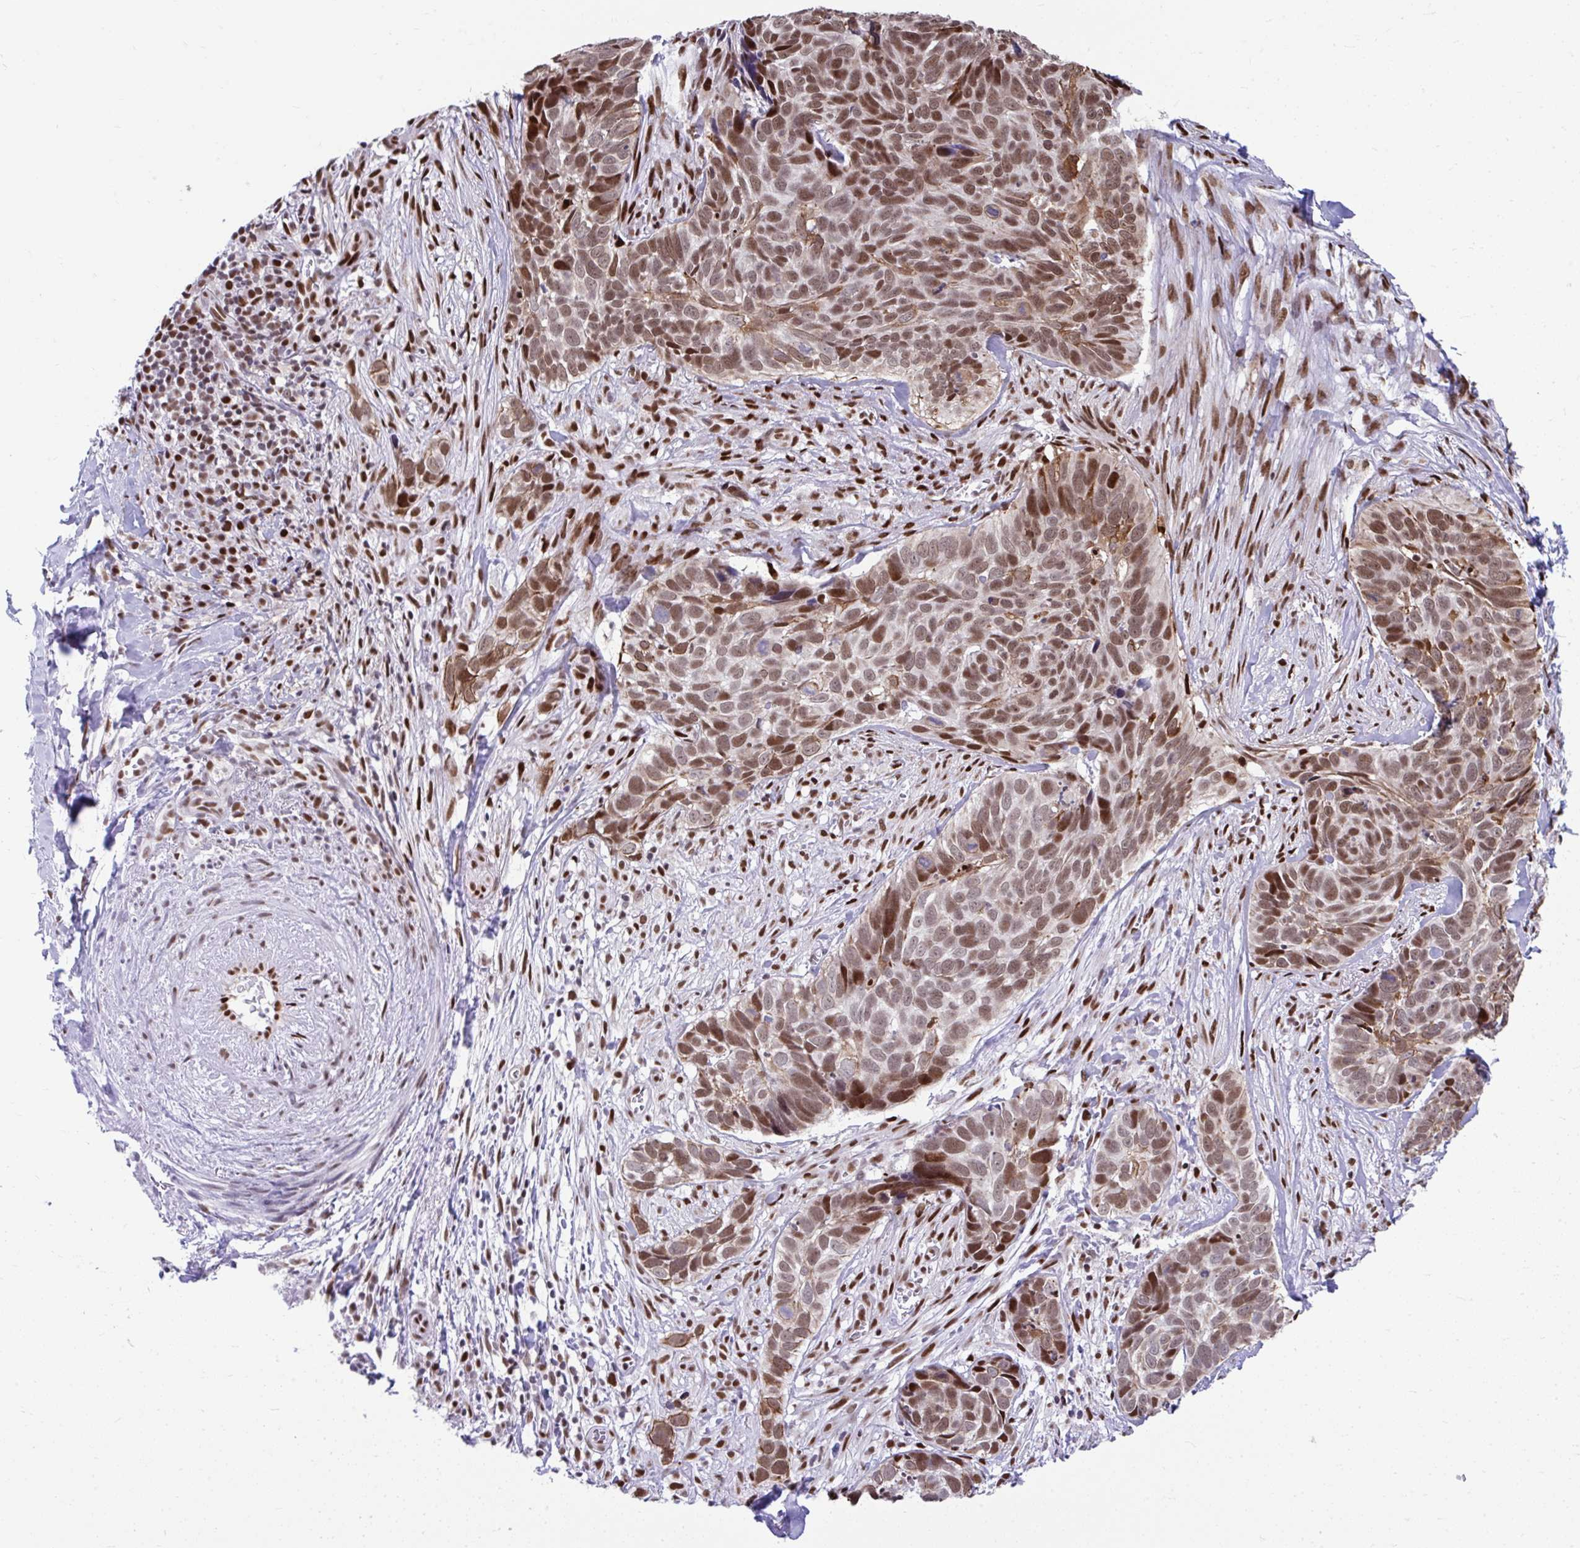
{"staining": {"intensity": "moderate", "quantity": ">75%", "location": "nuclear"}, "tissue": "skin cancer", "cell_type": "Tumor cells", "image_type": "cancer", "snomed": [{"axis": "morphology", "description": "Basal cell carcinoma"}, {"axis": "topography", "description": "Skin"}], "caption": "Immunohistochemistry (IHC) micrograph of neoplastic tissue: skin cancer (basal cell carcinoma) stained using IHC demonstrates medium levels of moderate protein expression localized specifically in the nuclear of tumor cells, appearing as a nuclear brown color.", "gene": "SLC35C2", "patient": {"sex": "female", "age": 82}}